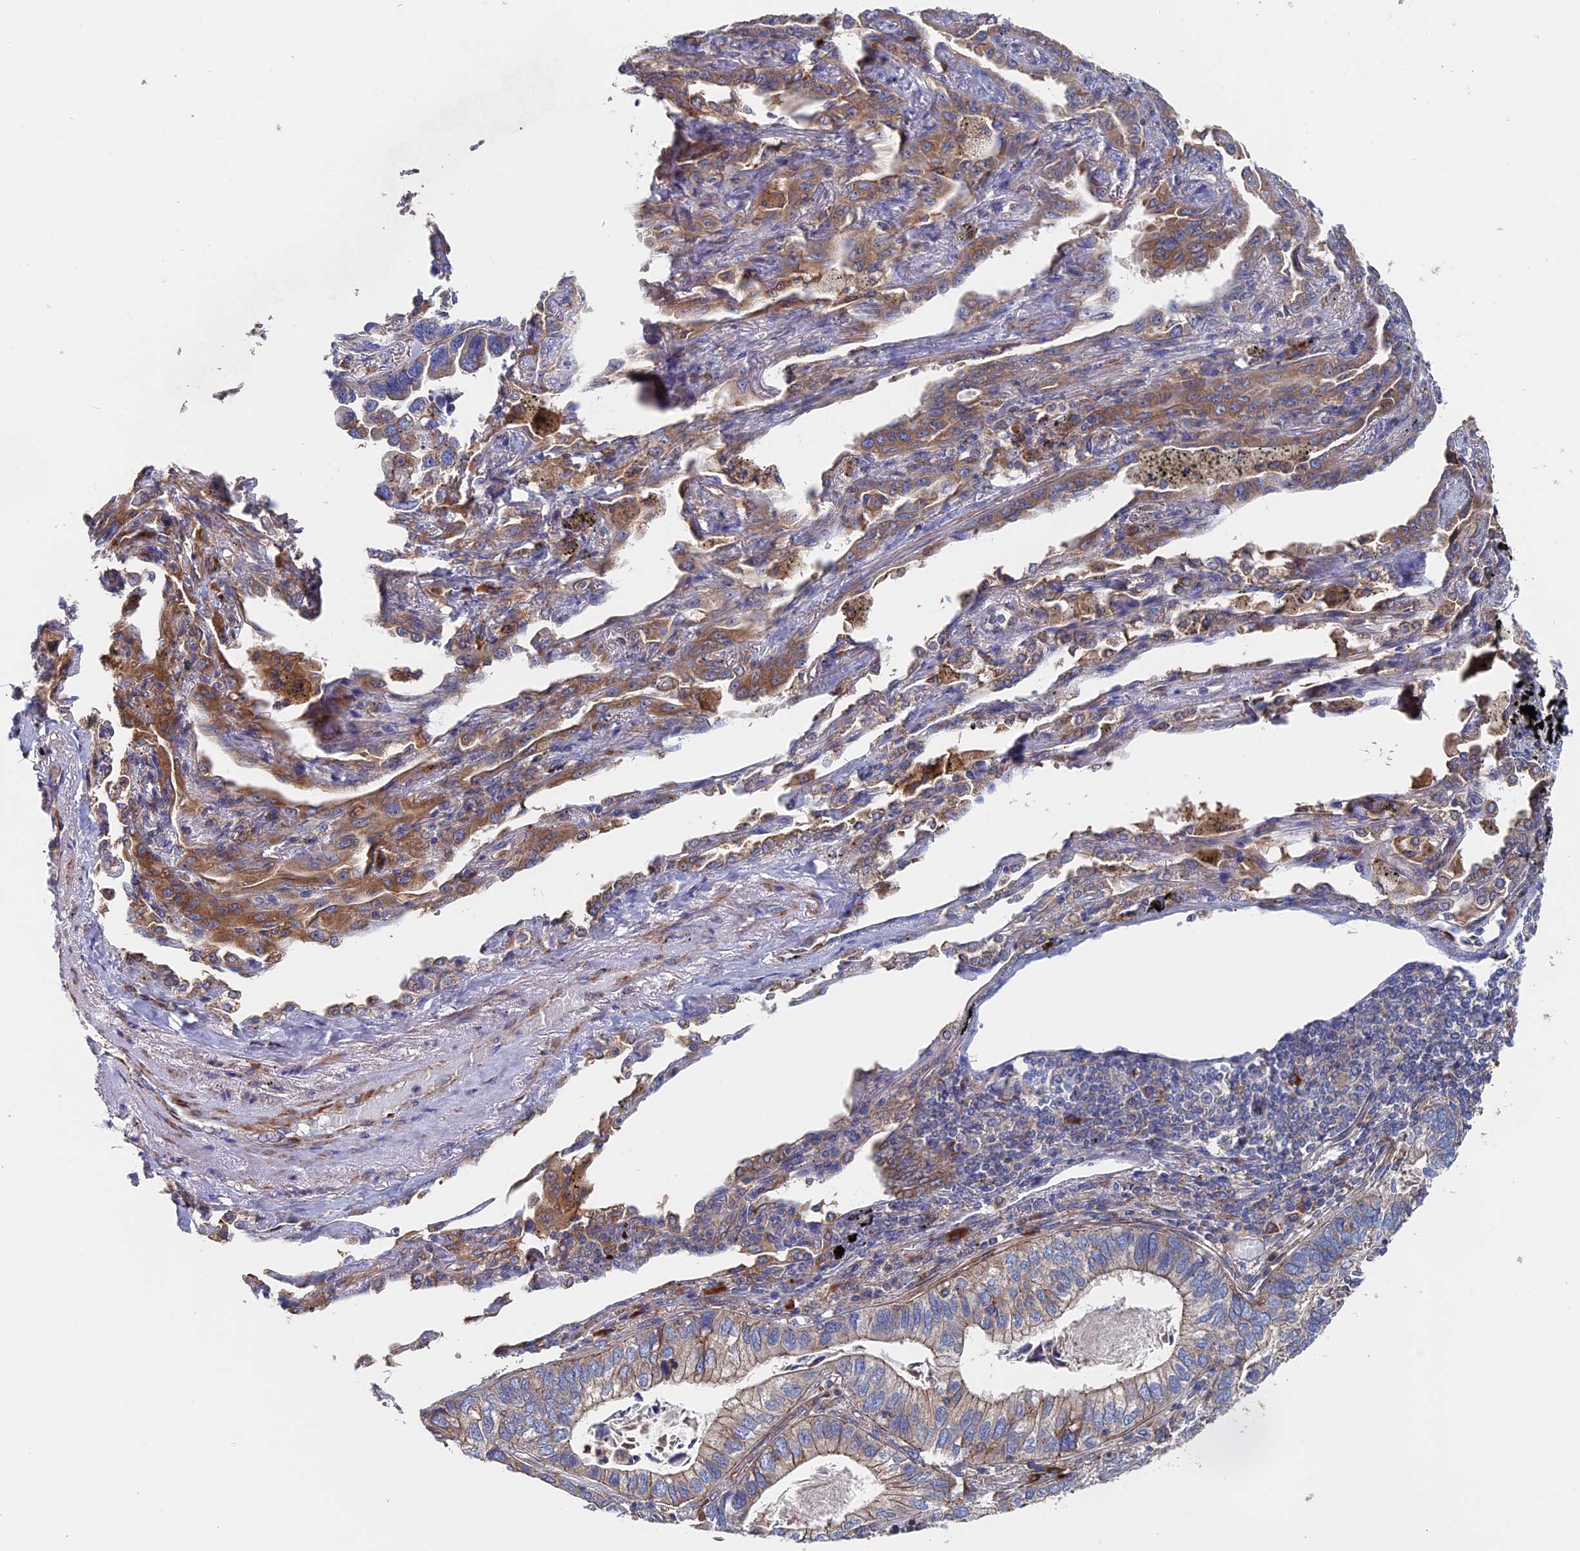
{"staining": {"intensity": "moderate", "quantity": "25%-75%", "location": "cytoplasmic/membranous"}, "tissue": "lung cancer", "cell_type": "Tumor cells", "image_type": "cancer", "snomed": [{"axis": "morphology", "description": "Adenocarcinoma, NOS"}, {"axis": "topography", "description": "Lung"}], "caption": "Moderate cytoplasmic/membranous positivity for a protein is appreciated in about 25%-75% of tumor cells of adenocarcinoma (lung) using IHC.", "gene": "DNAJC3", "patient": {"sex": "male", "age": 67}}